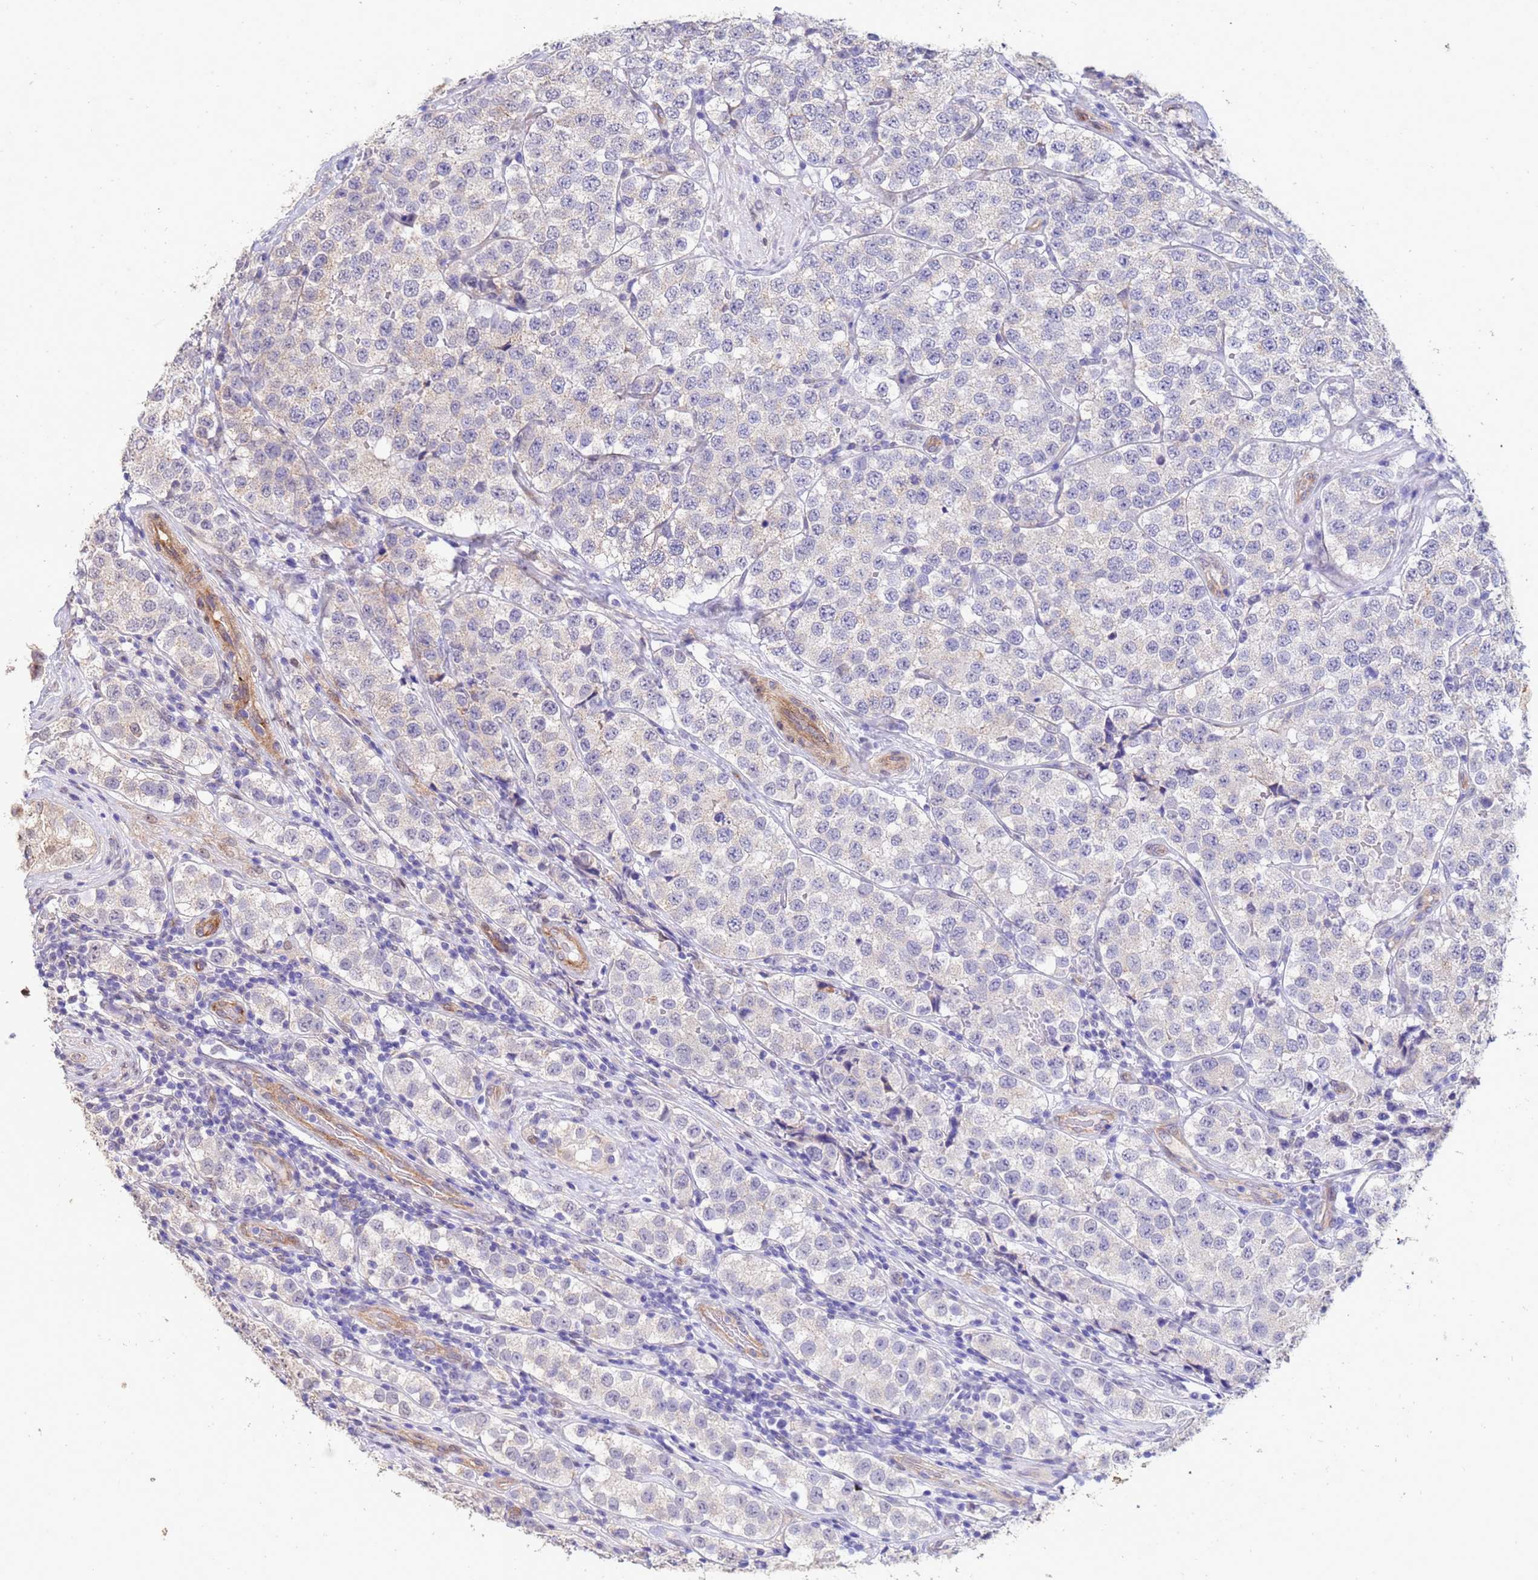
{"staining": {"intensity": "negative", "quantity": "none", "location": "none"}, "tissue": "testis cancer", "cell_type": "Tumor cells", "image_type": "cancer", "snomed": [{"axis": "morphology", "description": "Seminoma, NOS"}, {"axis": "topography", "description": "Testis"}], "caption": "The histopathology image shows no staining of tumor cells in testis seminoma.", "gene": "TRIP6", "patient": {"sex": "male", "age": 34}}